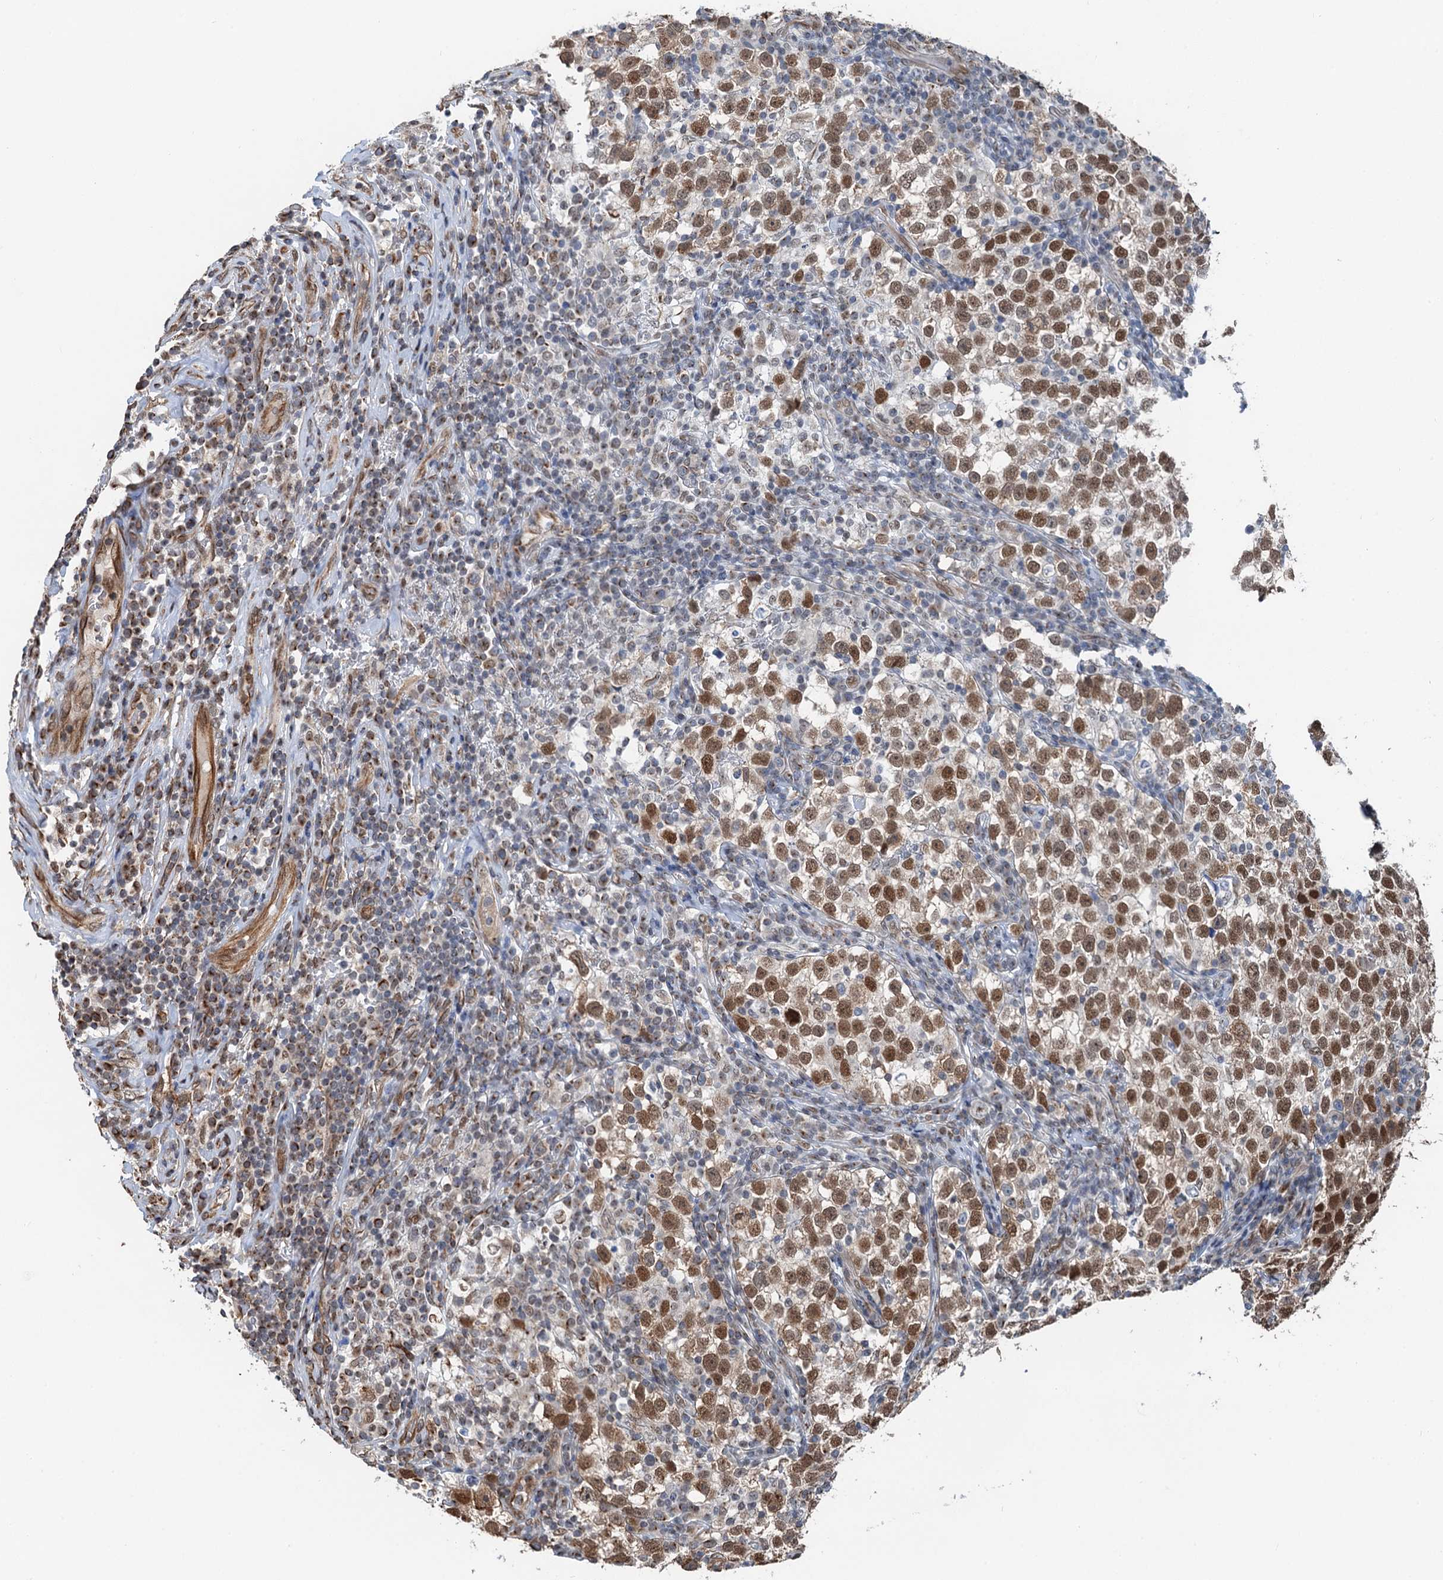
{"staining": {"intensity": "strong", "quantity": ">75%", "location": "nuclear"}, "tissue": "testis cancer", "cell_type": "Tumor cells", "image_type": "cancer", "snomed": [{"axis": "morphology", "description": "Normal tissue, NOS"}, {"axis": "morphology", "description": "Seminoma, NOS"}, {"axis": "topography", "description": "Testis"}], "caption": "Protein analysis of testis cancer (seminoma) tissue reveals strong nuclear expression in about >75% of tumor cells. (DAB (3,3'-diaminobenzidine) IHC, brown staining for protein, blue staining for nuclei).", "gene": "CFDP1", "patient": {"sex": "male", "age": 43}}